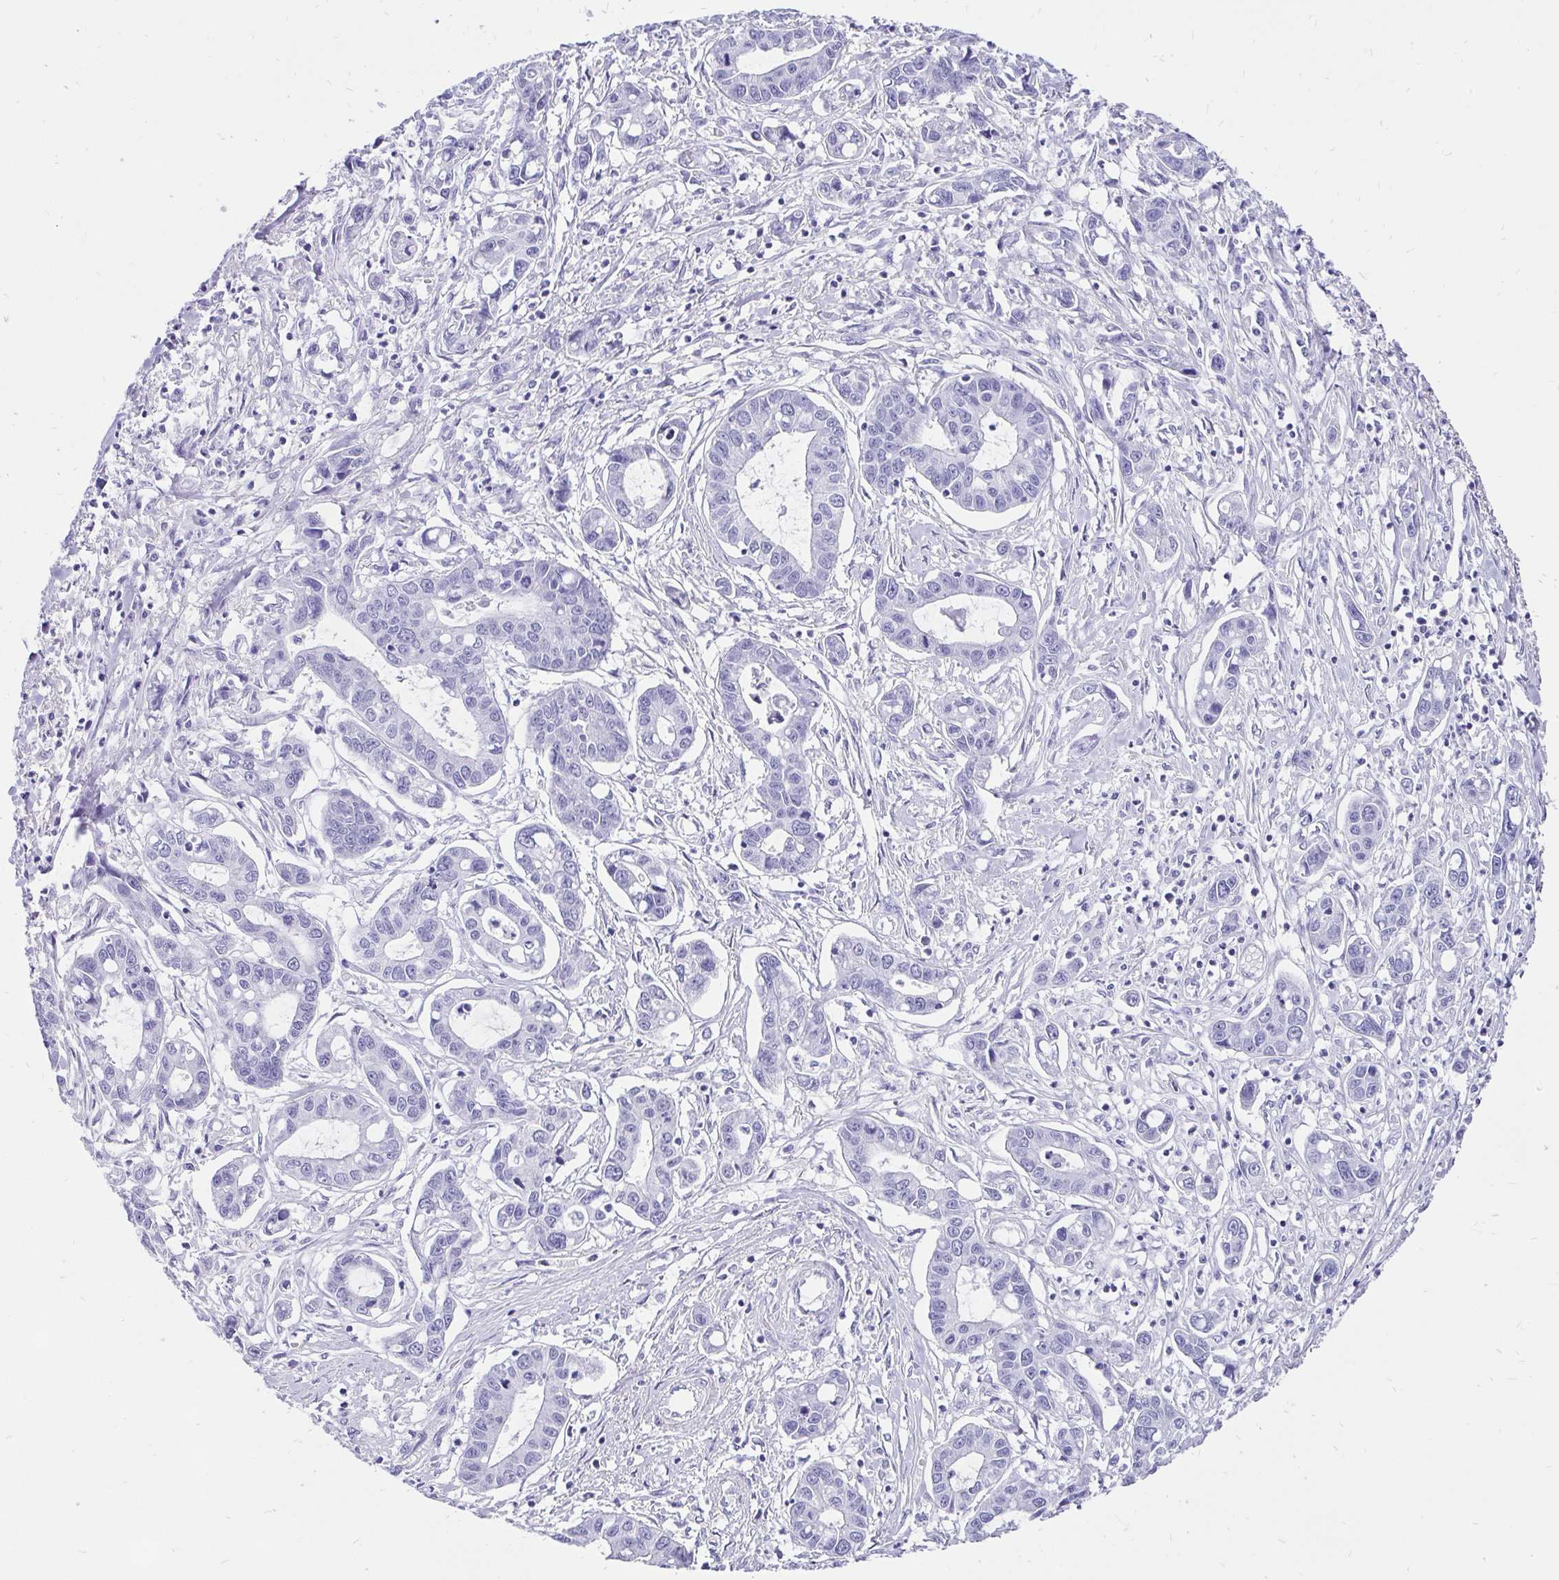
{"staining": {"intensity": "negative", "quantity": "none", "location": "none"}, "tissue": "liver cancer", "cell_type": "Tumor cells", "image_type": "cancer", "snomed": [{"axis": "morphology", "description": "Cholangiocarcinoma"}, {"axis": "topography", "description": "Liver"}], "caption": "Photomicrograph shows no protein staining in tumor cells of cholangiocarcinoma (liver) tissue.", "gene": "KRT13", "patient": {"sex": "male", "age": 58}}